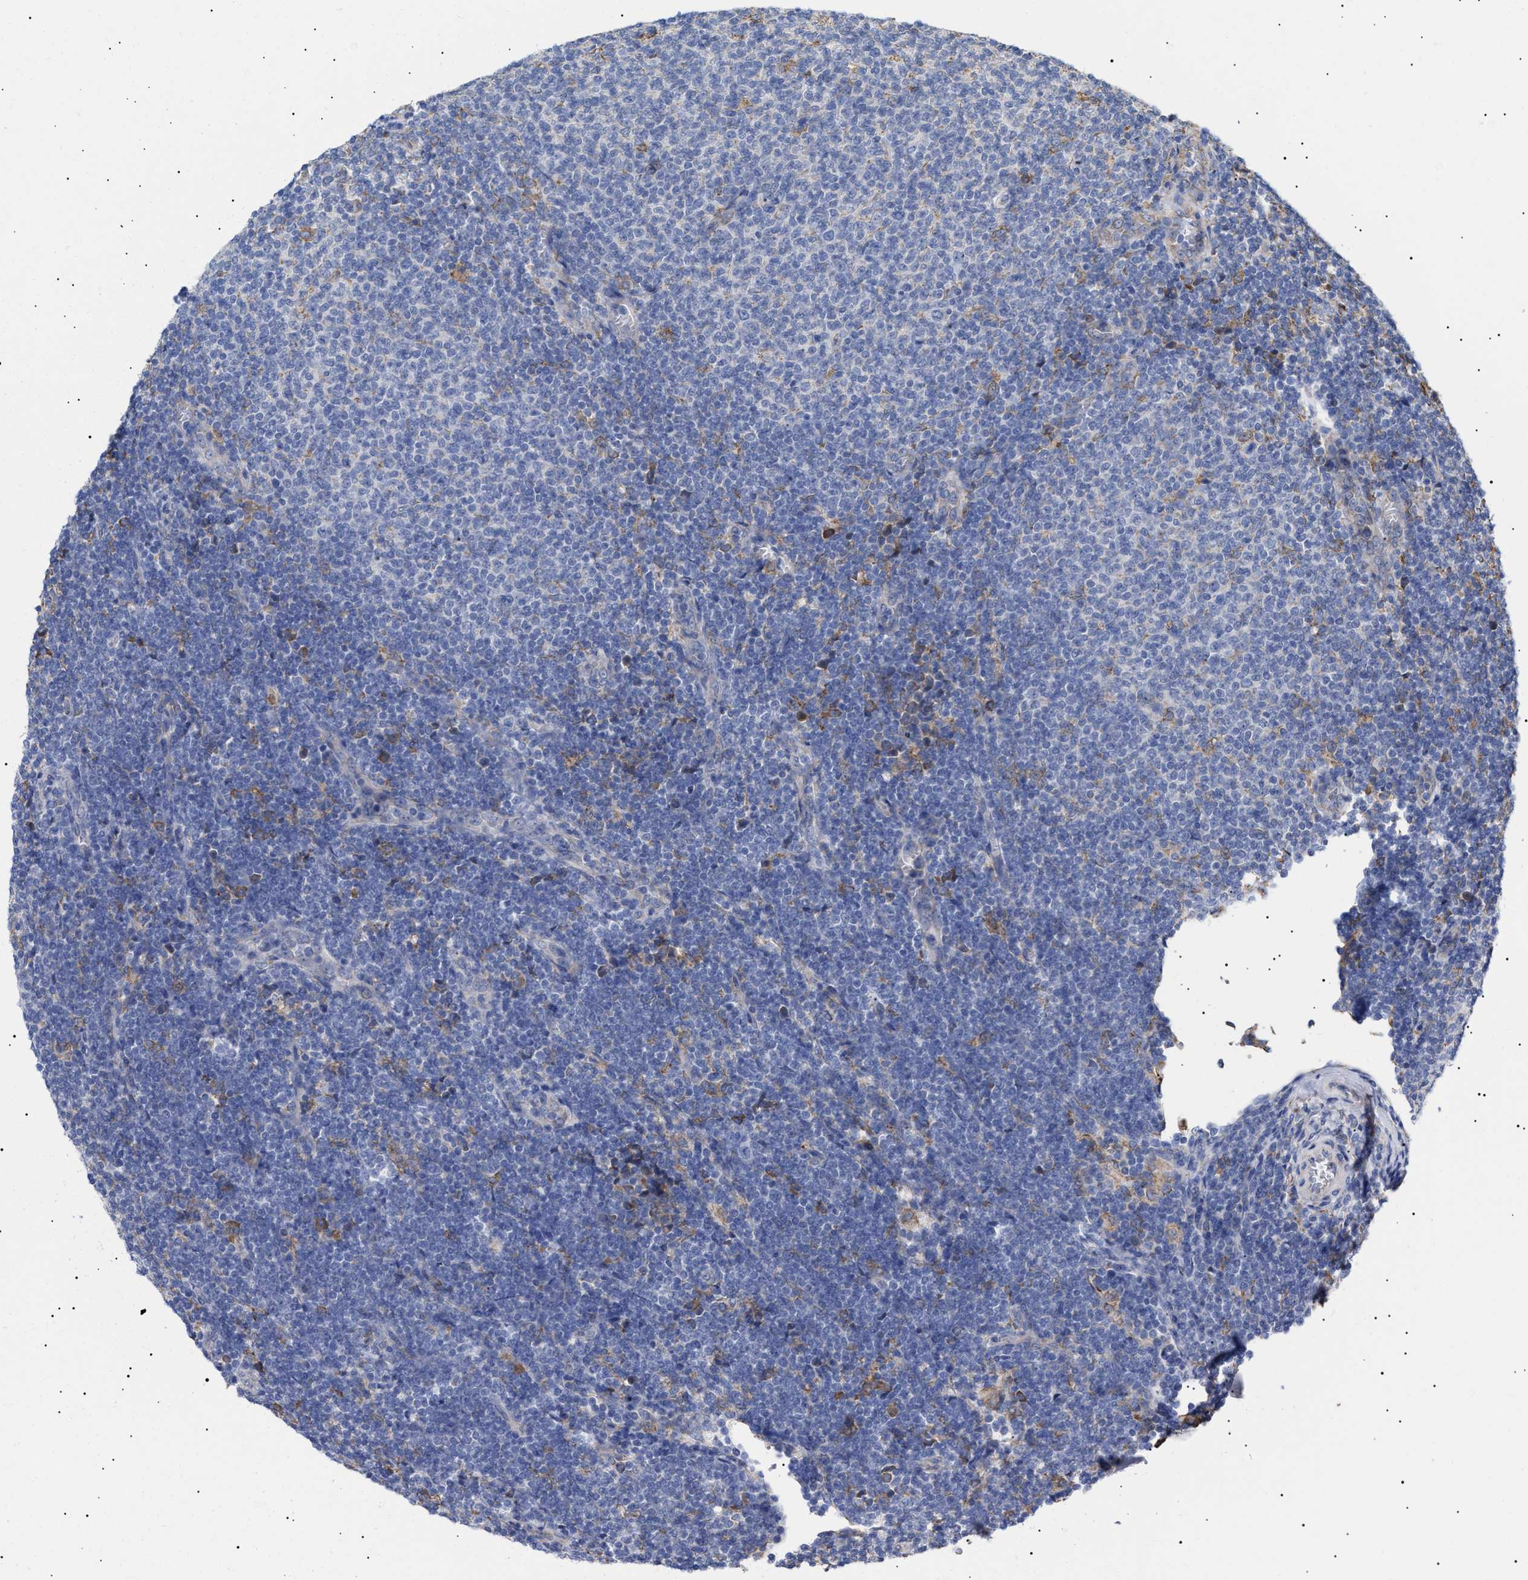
{"staining": {"intensity": "negative", "quantity": "none", "location": "none"}, "tissue": "lymphoma", "cell_type": "Tumor cells", "image_type": "cancer", "snomed": [{"axis": "morphology", "description": "Malignant lymphoma, non-Hodgkin's type, Low grade"}, {"axis": "topography", "description": "Lymph node"}], "caption": "The photomicrograph exhibits no significant positivity in tumor cells of lymphoma. (DAB (3,3'-diaminobenzidine) IHC visualized using brightfield microscopy, high magnification).", "gene": "ERCC6L2", "patient": {"sex": "male", "age": 66}}